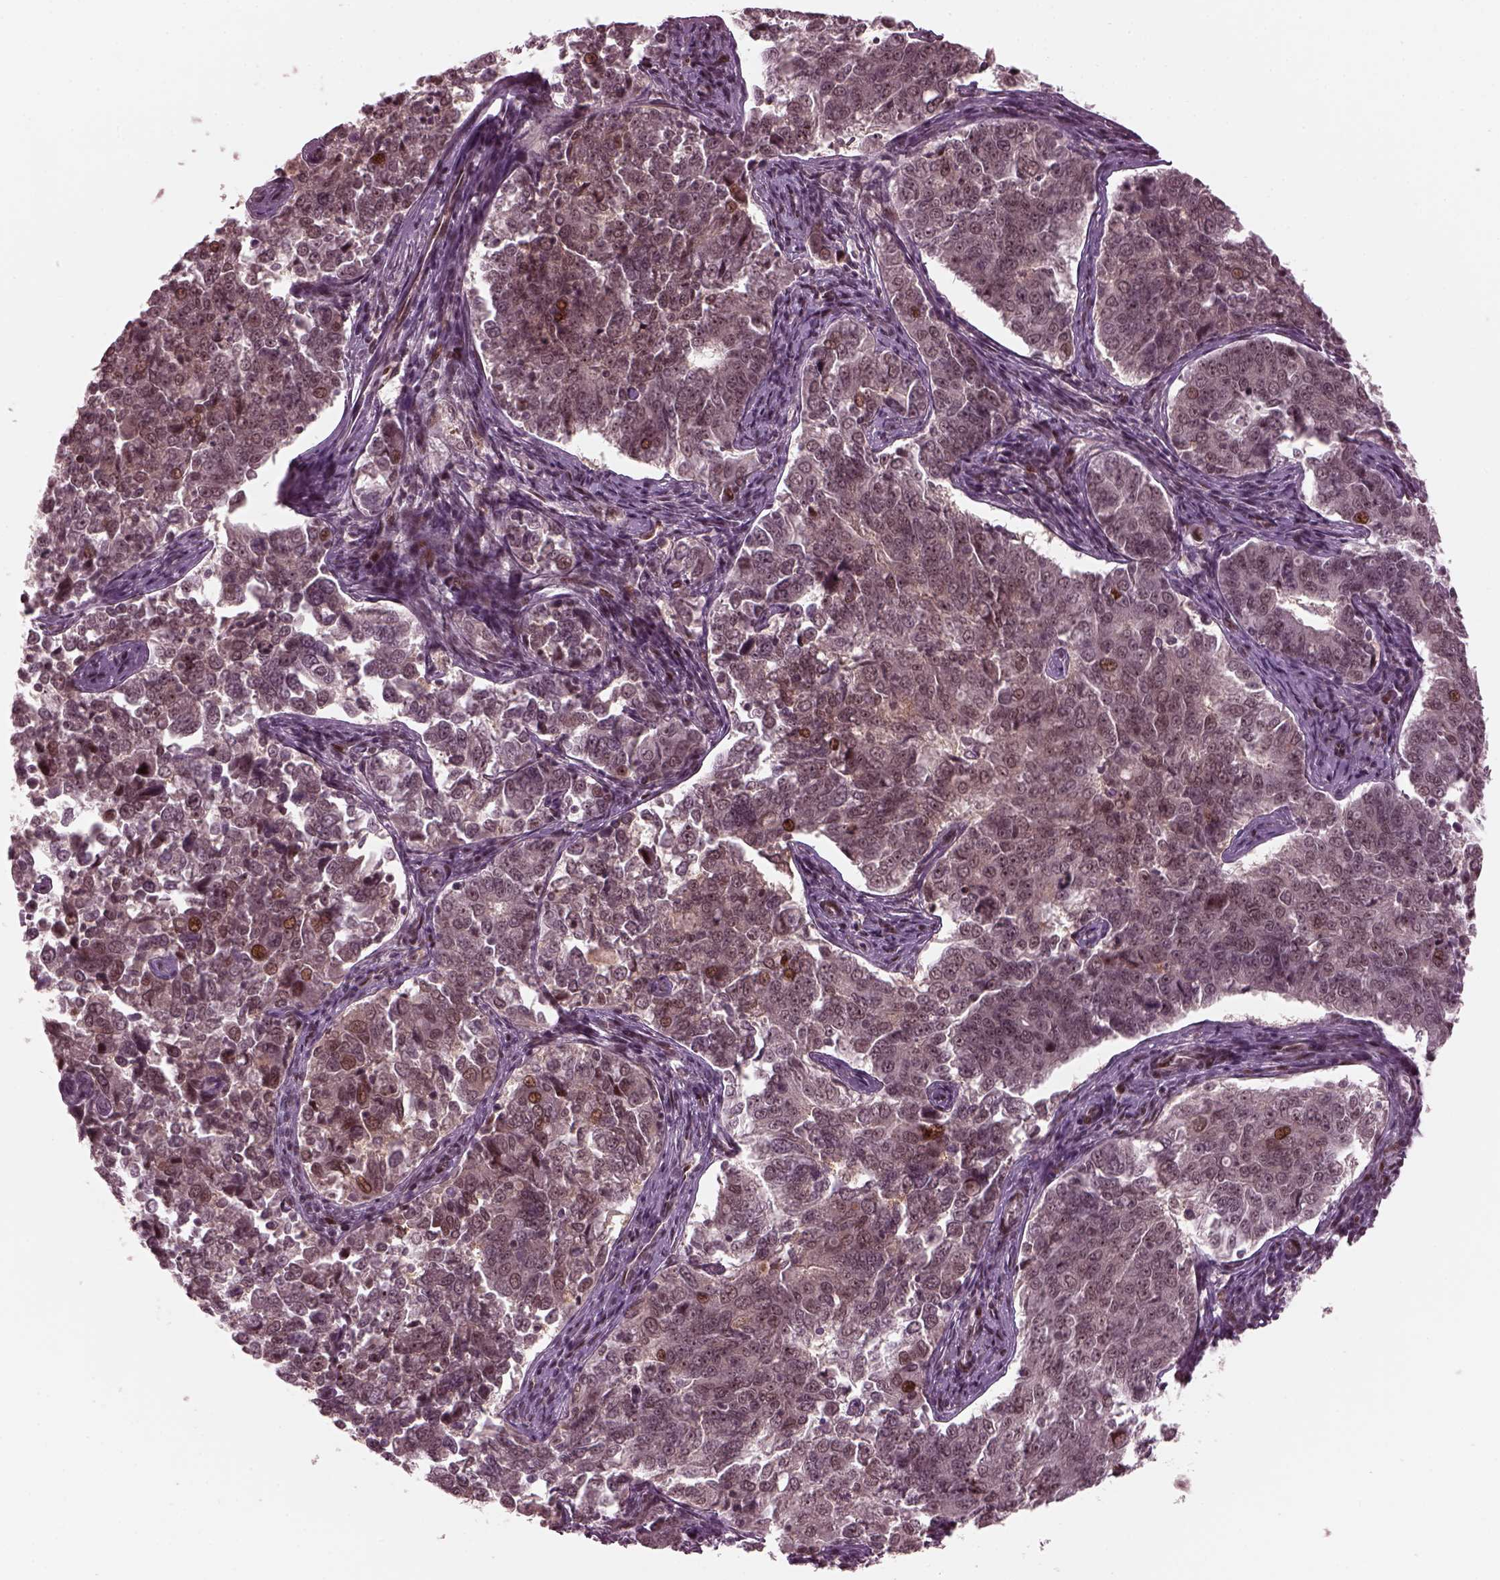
{"staining": {"intensity": "moderate", "quantity": "<25%", "location": "nuclear"}, "tissue": "endometrial cancer", "cell_type": "Tumor cells", "image_type": "cancer", "snomed": [{"axis": "morphology", "description": "Adenocarcinoma, NOS"}, {"axis": "topography", "description": "Endometrium"}], "caption": "Brown immunohistochemical staining in endometrial adenocarcinoma demonstrates moderate nuclear positivity in approximately <25% of tumor cells.", "gene": "TRIB3", "patient": {"sex": "female", "age": 43}}